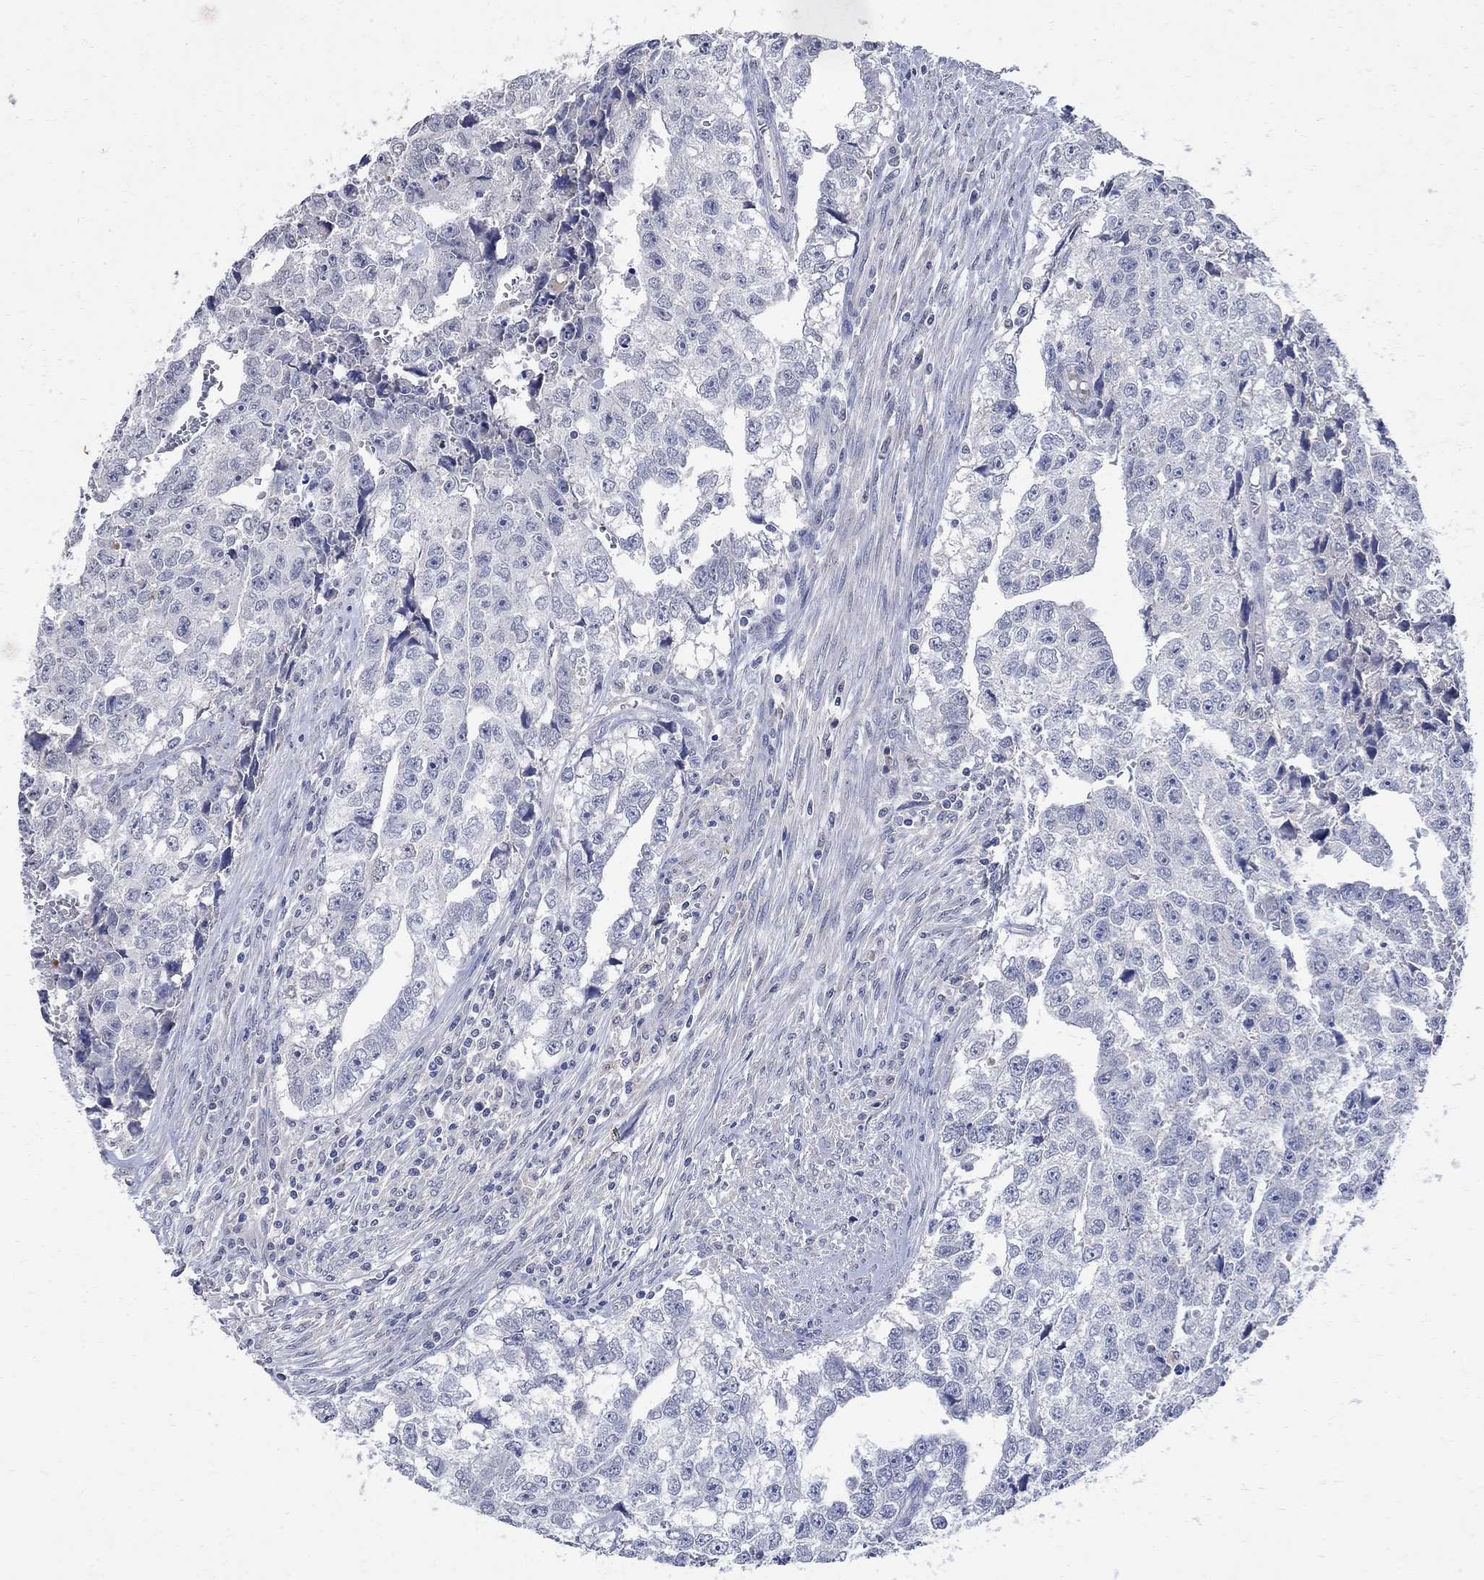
{"staining": {"intensity": "negative", "quantity": "none", "location": "none"}, "tissue": "testis cancer", "cell_type": "Tumor cells", "image_type": "cancer", "snomed": [{"axis": "morphology", "description": "Carcinoma, Embryonal, NOS"}, {"axis": "morphology", "description": "Teratoma, malignant, NOS"}, {"axis": "topography", "description": "Testis"}], "caption": "A histopathology image of testis cancer stained for a protein exhibits no brown staining in tumor cells.", "gene": "TMEM169", "patient": {"sex": "male", "age": 44}}